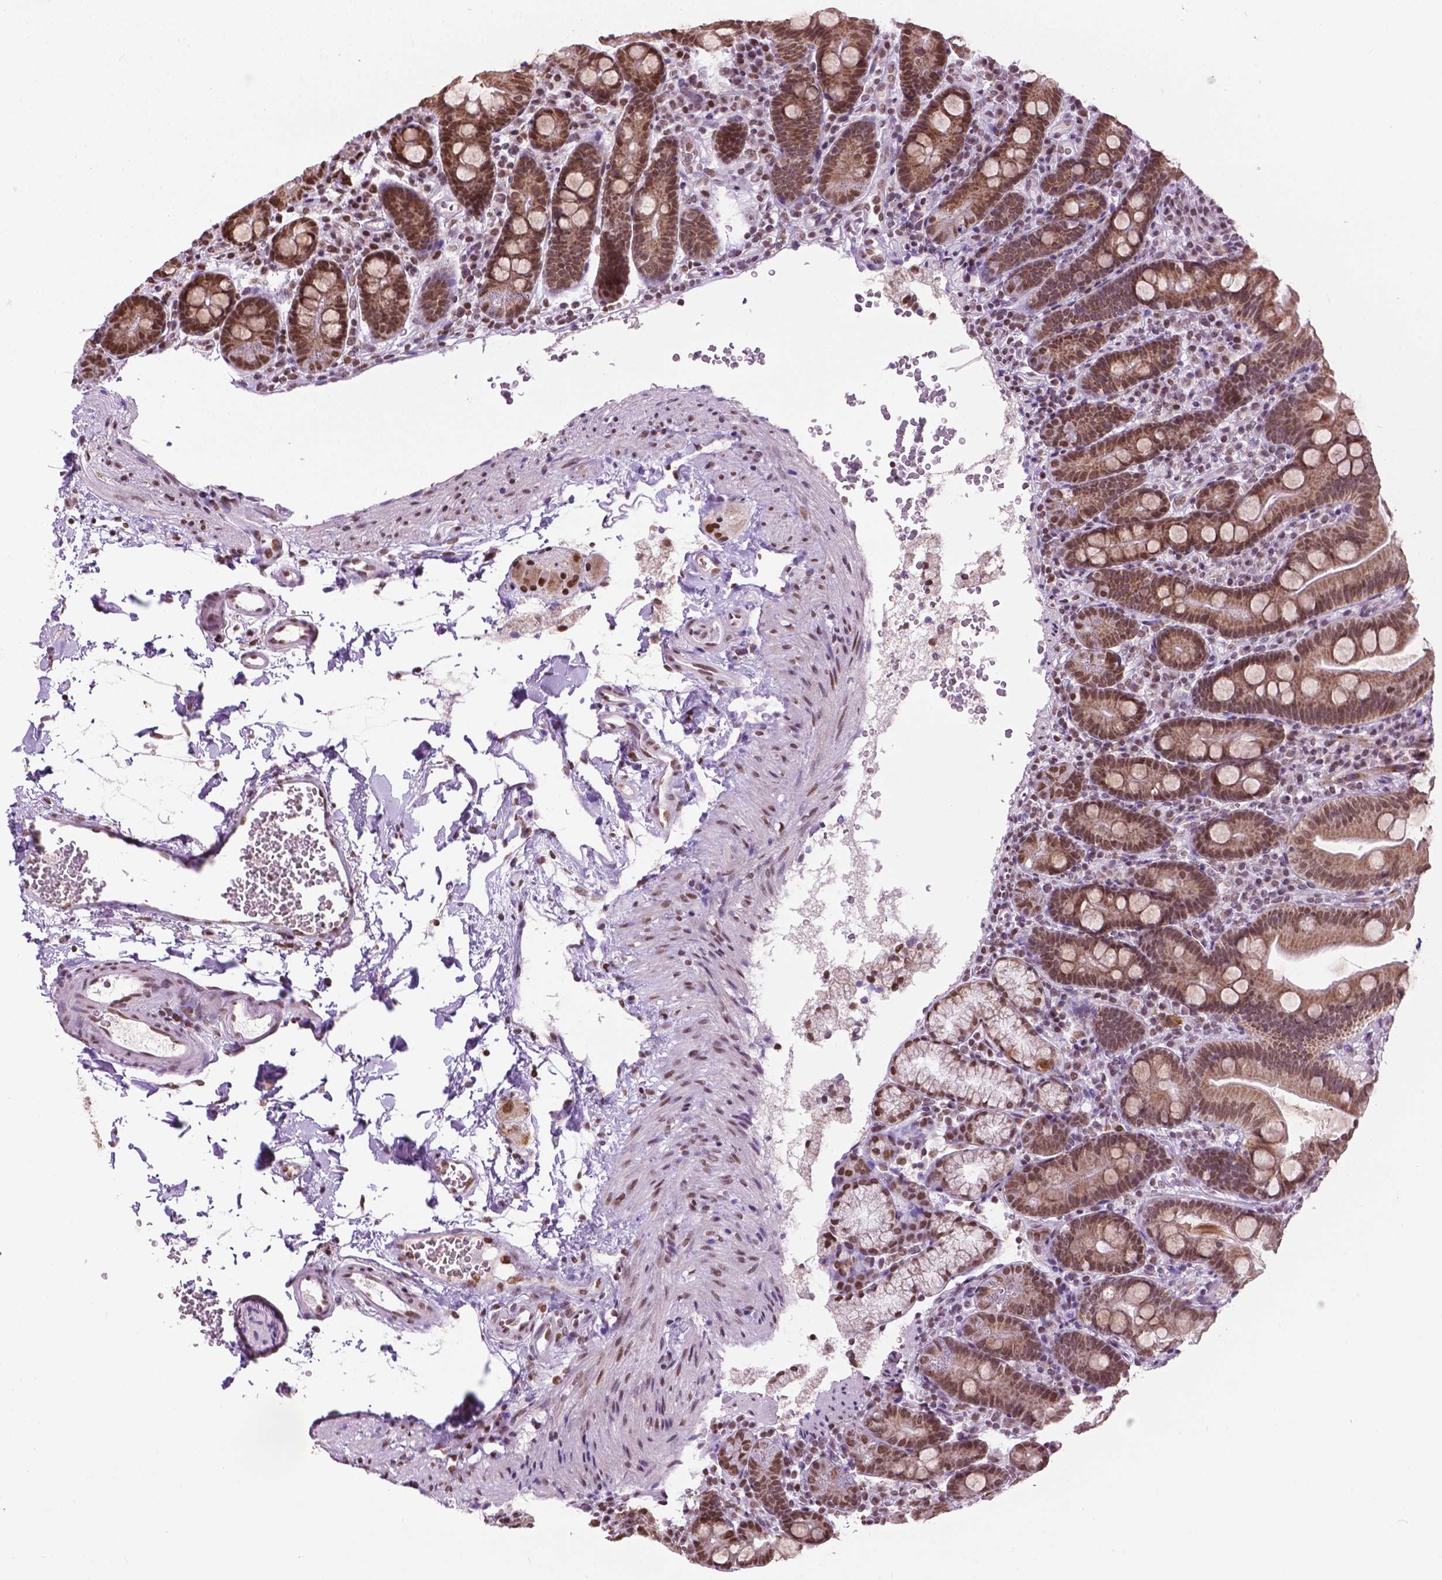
{"staining": {"intensity": "moderate", "quantity": ">75%", "location": "cytoplasmic/membranous,nuclear"}, "tissue": "duodenum", "cell_type": "Glandular cells", "image_type": "normal", "snomed": [{"axis": "morphology", "description": "Normal tissue, NOS"}, {"axis": "topography", "description": "Duodenum"}], "caption": "Duodenum stained with a brown dye exhibits moderate cytoplasmic/membranous,nuclear positive positivity in about >75% of glandular cells.", "gene": "COL23A1", "patient": {"sex": "male", "age": 59}}